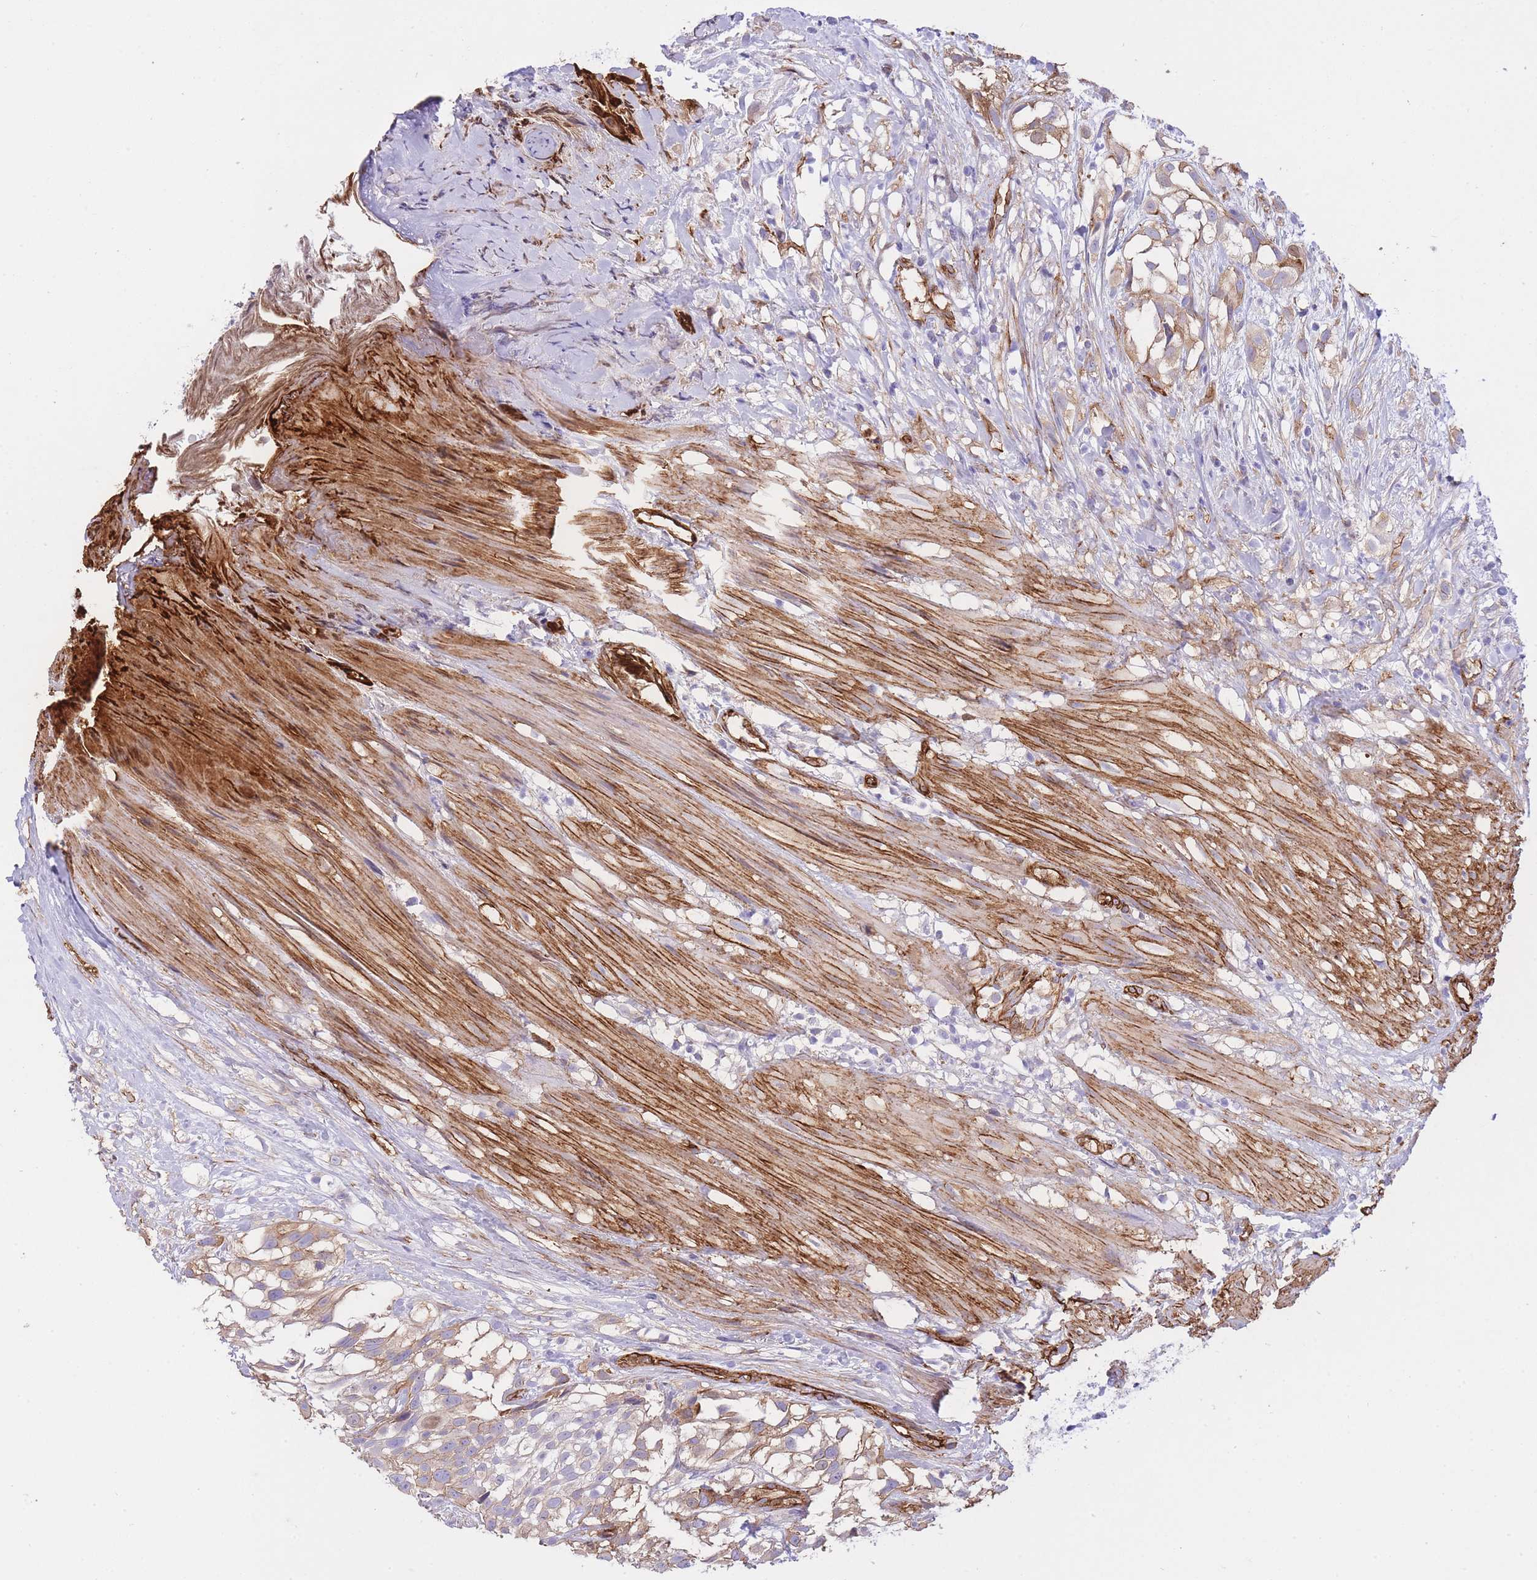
{"staining": {"intensity": "moderate", "quantity": "25%-75%", "location": "cytoplasmic/membranous"}, "tissue": "urothelial cancer", "cell_type": "Tumor cells", "image_type": "cancer", "snomed": [{"axis": "morphology", "description": "Urothelial carcinoma, High grade"}, {"axis": "topography", "description": "Urinary bladder"}], "caption": "The image exhibits staining of urothelial carcinoma (high-grade), revealing moderate cytoplasmic/membranous protein expression (brown color) within tumor cells. The staining was performed using DAB (3,3'-diaminobenzidine), with brown indicating positive protein expression. Nuclei are stained blue with hematoxylin.", "gene": "CAVIN1", "patient": {"sex": "male", "age": 56}}